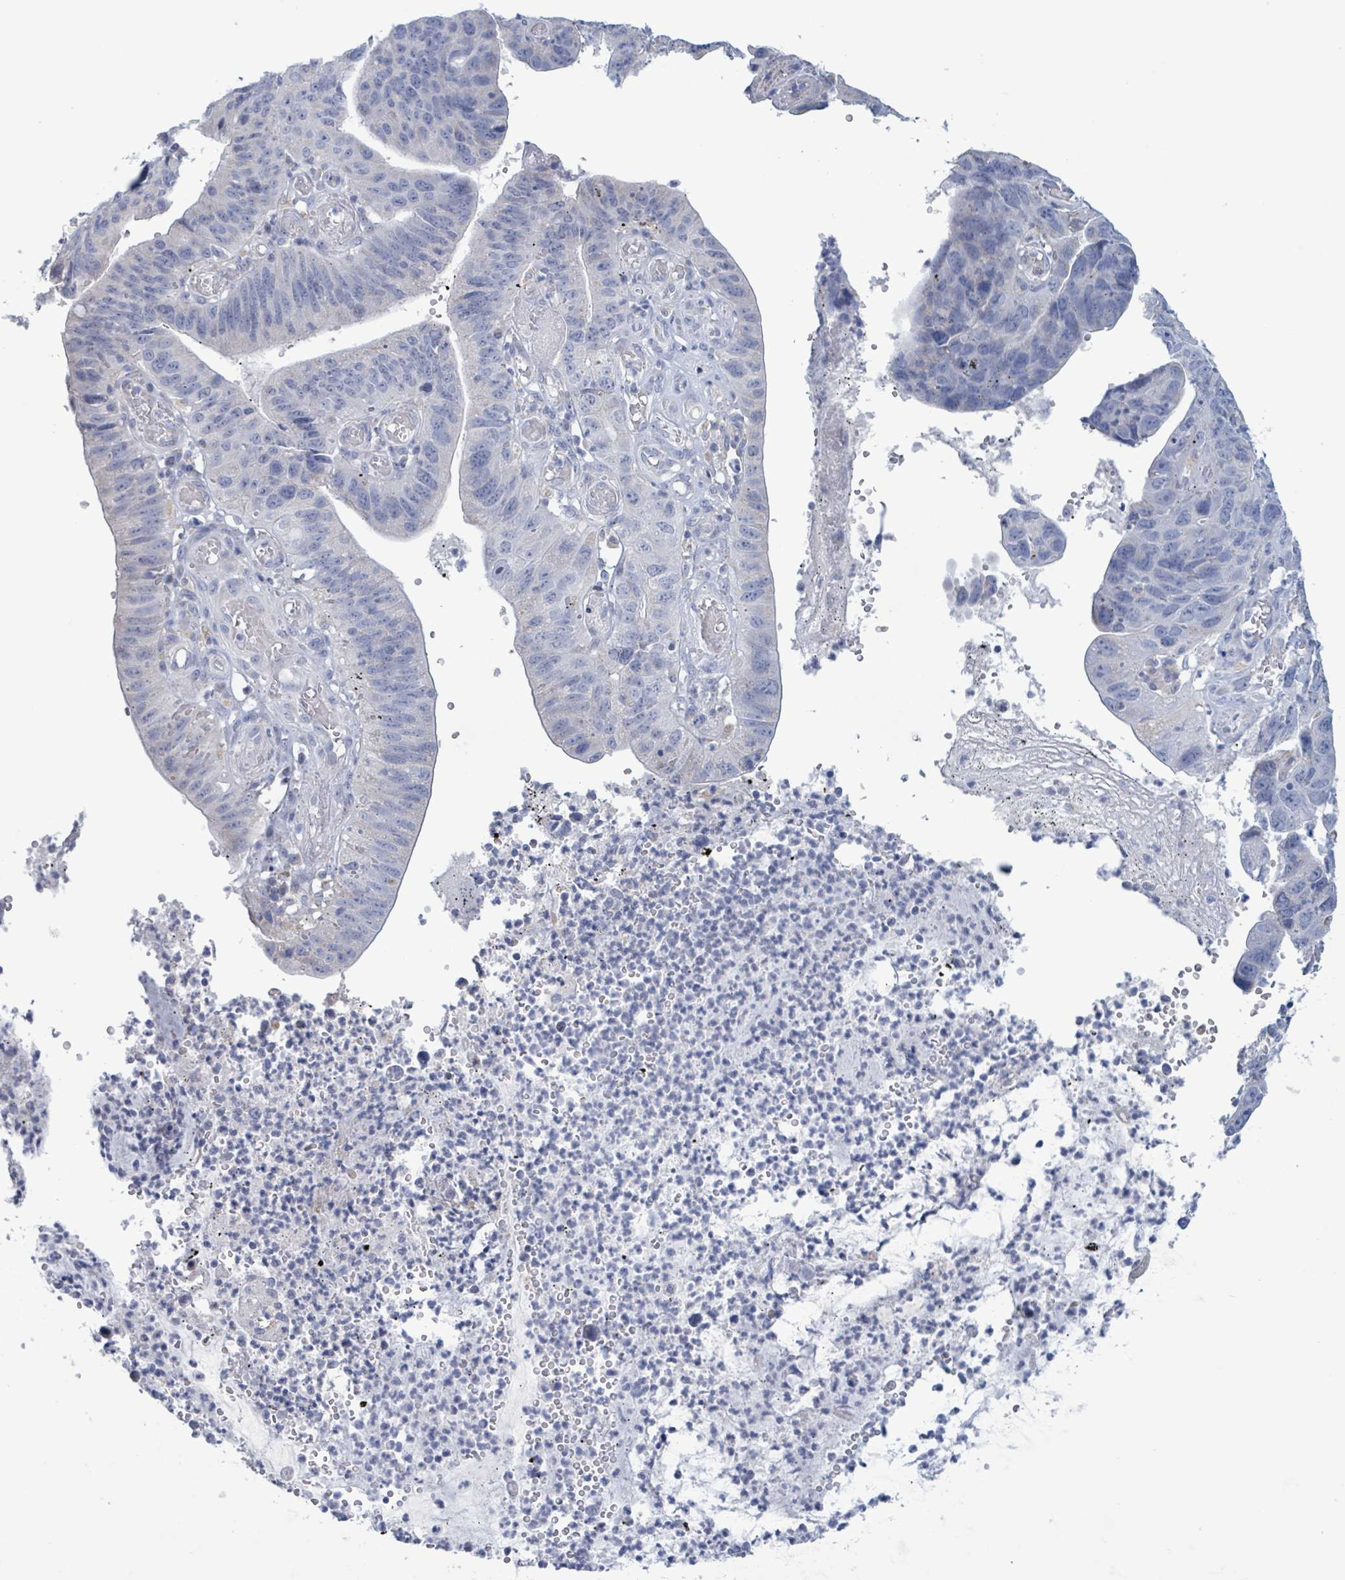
{"staining": {"intensity": "negative", "quantity": "none", "location": "none"}, "tissue": "stomach cancer", "cell_type": "Tumor cells", "image_type": "cancer", "snomed": [{"axis": "morphology", "description": "Adenocarcinoma, NOS"}, {"axis": "topography", "description": "Stomach"}], "caption": "Stomach cancer stained for a protein using IHC displays no positivity tumor cells.", "gene": "AKR1C4", "patient": {"sex": "male", "age": 59}}